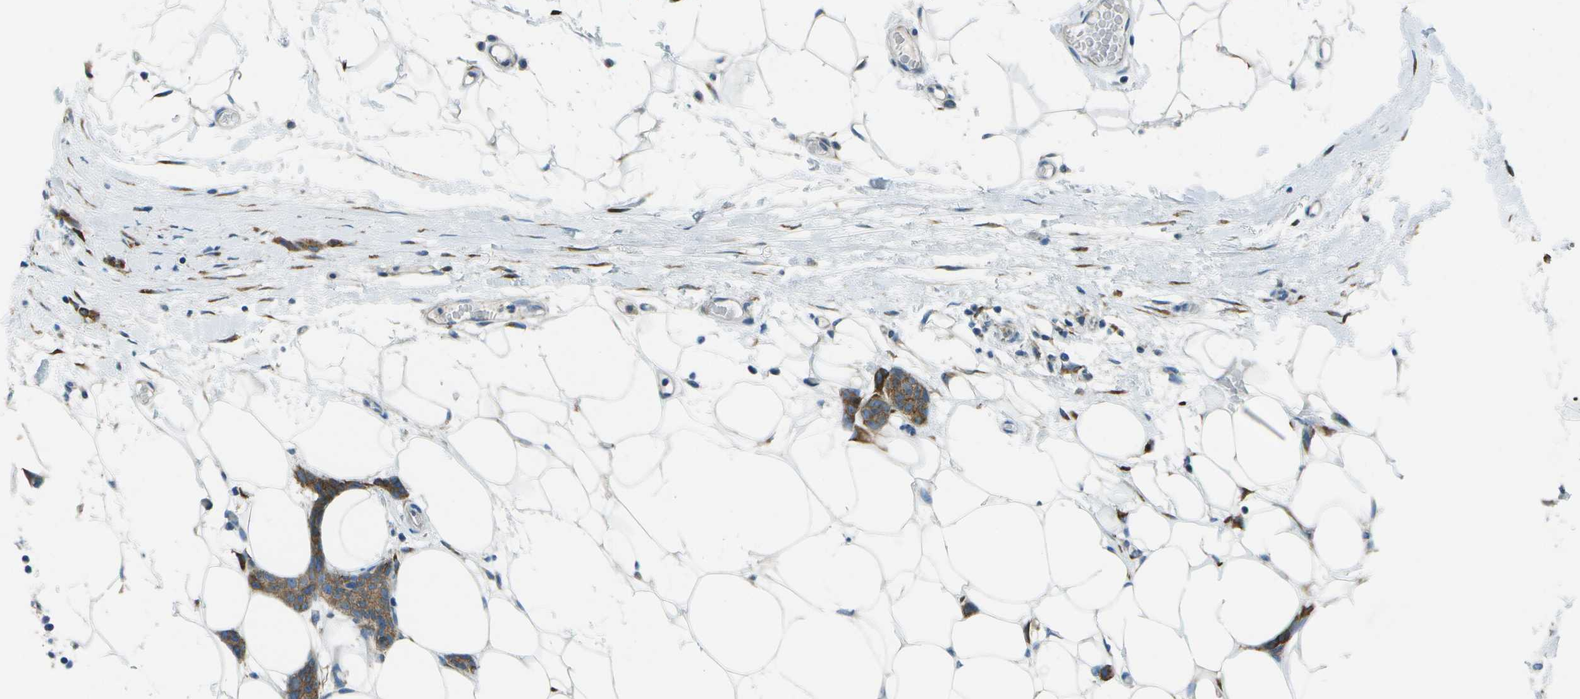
{"staining": {"intensity": "moderate", "quantity": ">75%", "location": "cytoplasmic/membranous"}, "tissue": "breast cancer", "cell_type": "Tumor cells", "image_type": "cancer", "snomed": [{"axis": "morphology", "description": "Lobular carcinoma"}, {"axis": "topography", "description": "Skin"}, {"axis": "topography", "description": "Breast"}], "caption": "Protein staining by immunohistochemistry (IHC) shows moderate cytoplasmic/membranous positivity in approximately >75% of tumor cells in breast cancer (lobular carcinoma).", "gene": "KCTD3", "patient": {"sex": "female", "age": 46}}